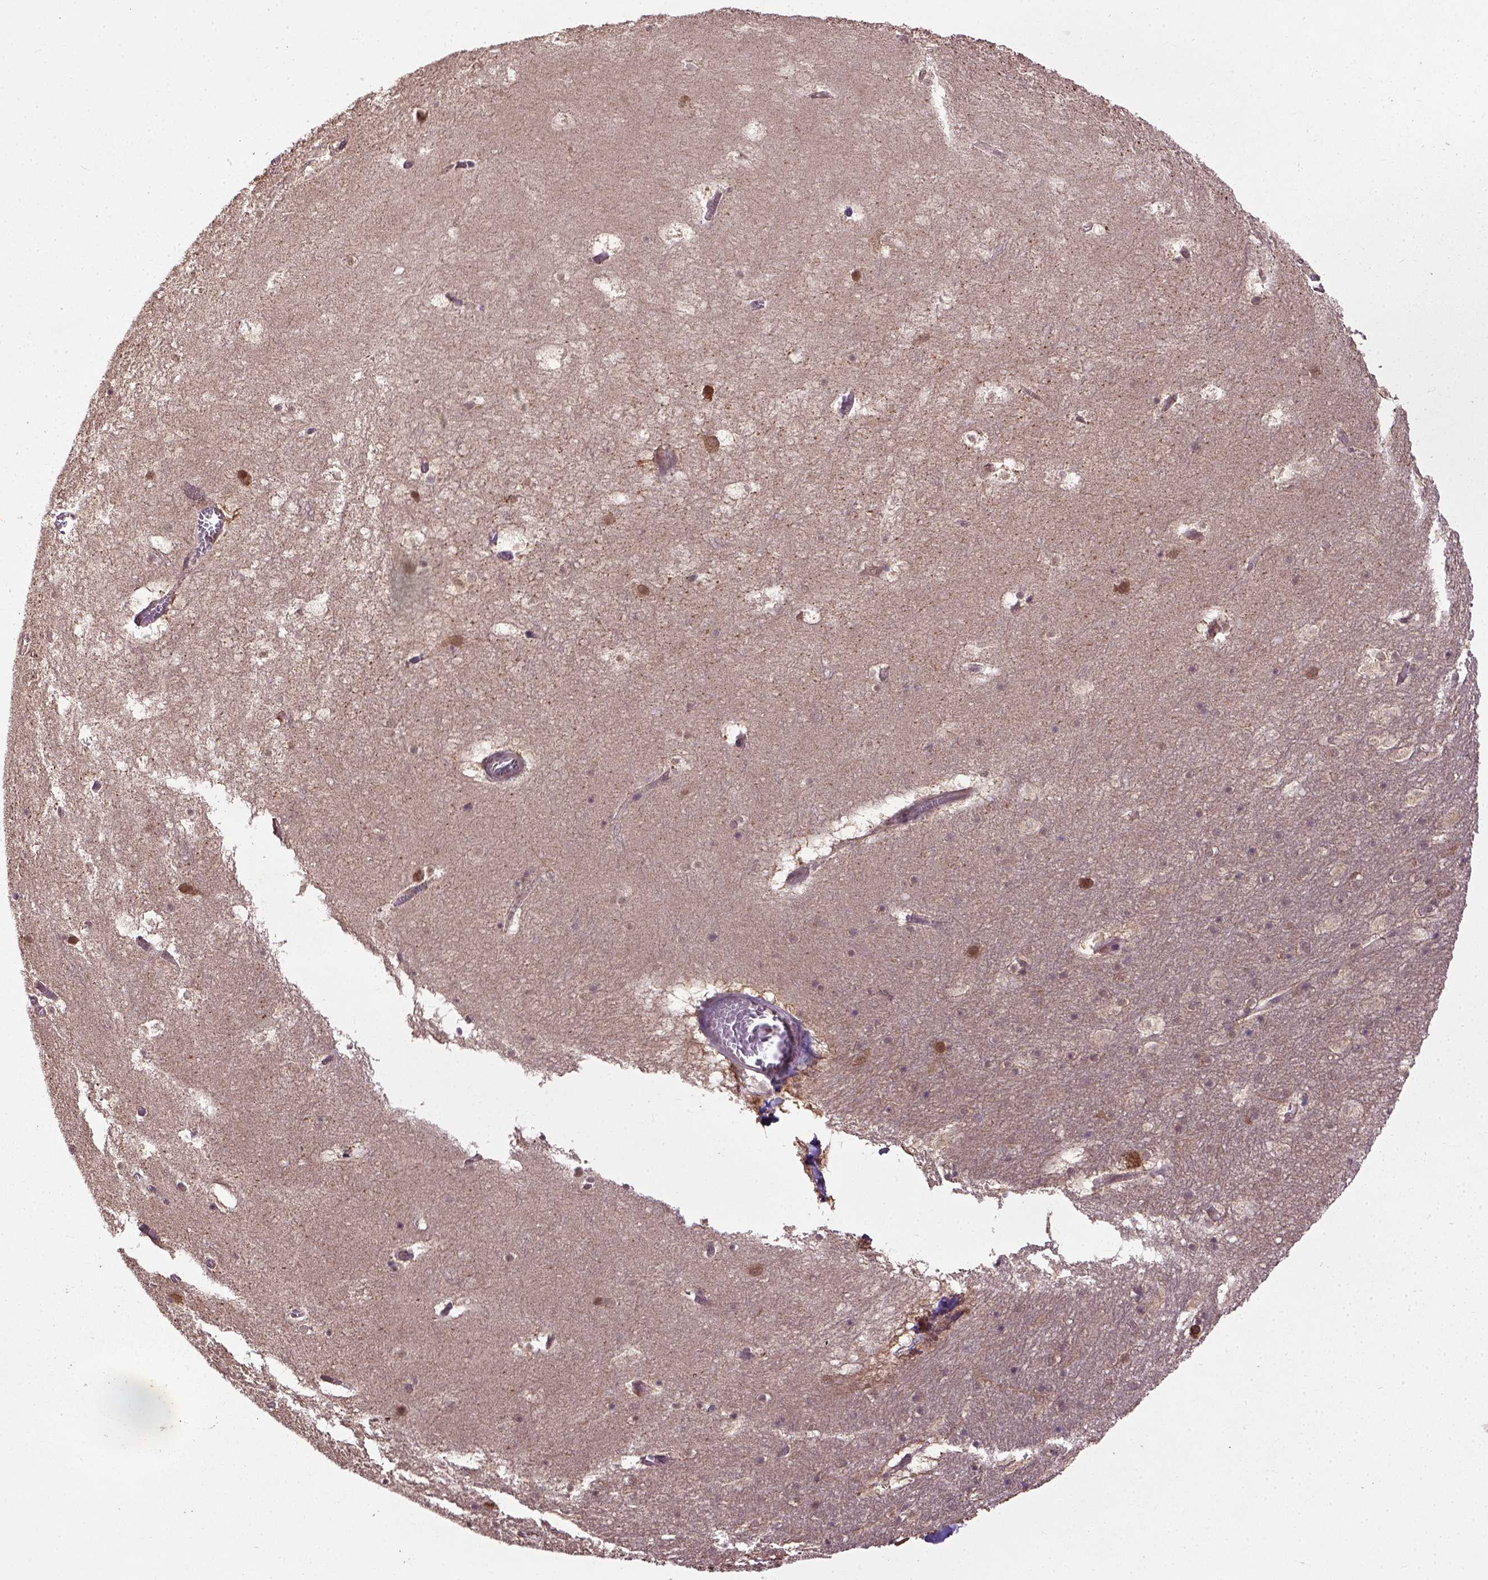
{"staining": {"intensity": "negative", "quantity": "none", "location": "none"}, "tissue": "hippocampus", "cell_type": "Glial cells", "image_type": "normal", "snomed": [{"axis": "morphology", "description": "Normal tissue, NOS"}, {"axis": "topography", "description": "Hippocampus"}], "caption": "Immunohistochemical staining of normal human hippocampus shows no significant expression in glial cells. (DAB (3,3'-diaminobenzidine) immunohistochemistry with hematoxylin counter stain).", "gene": "UBA3", "patient": {"sex": "male", "age": 45}}